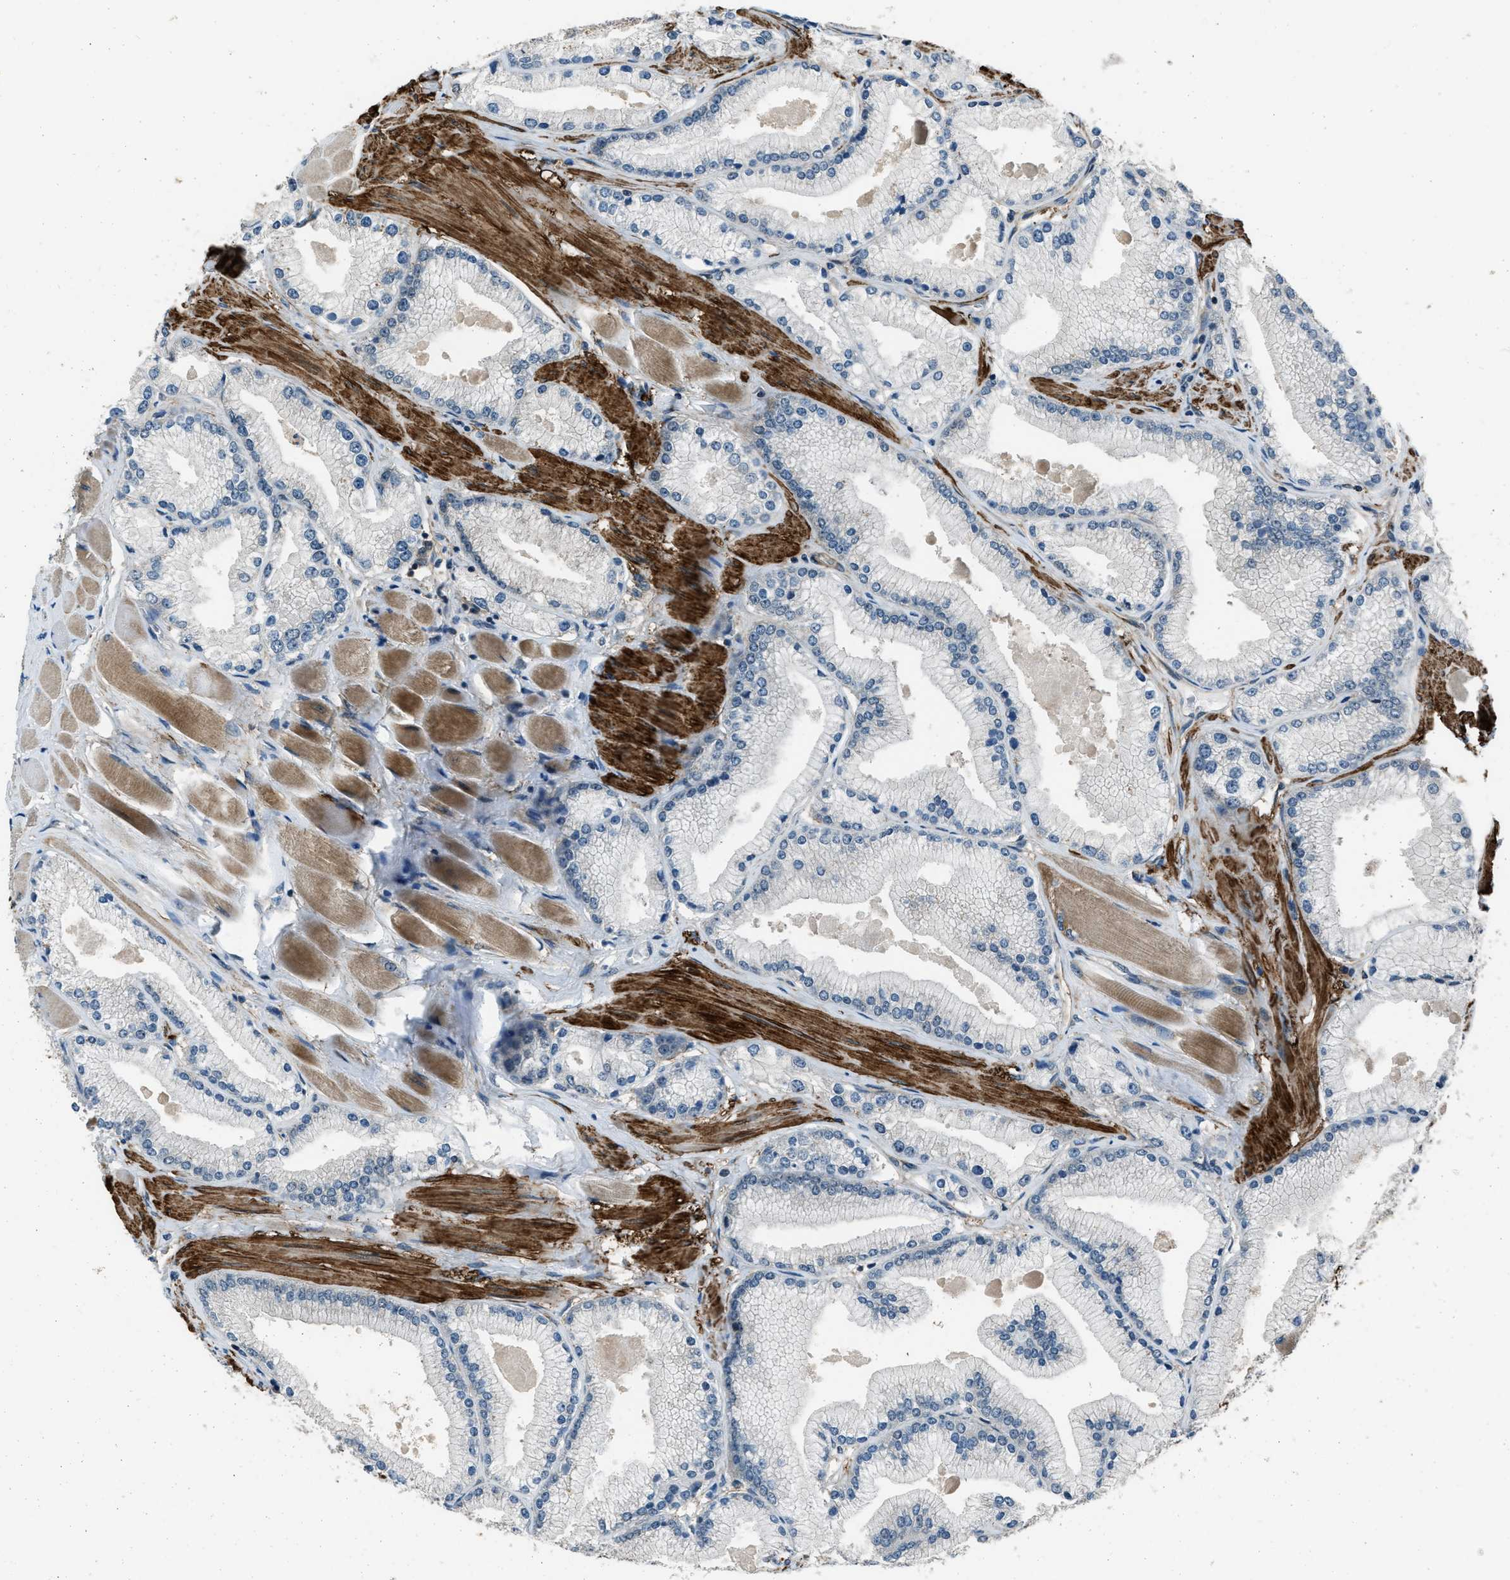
{"staining": {"intensity": "negative", "quantity": "none", "location": "none"}, "tissue": "prostate cancer", "cell_type": "Tumor cells", "image_type": "cancer", "snomed": [{"axis": "morphology", "description": "Adenocarcinoma, High grade"}, {"axis": "topography", "description": "Prostate"}], "caption": "Protein analysis of prostate cancer (high-grade adenocarcinoma) reveals no significant staining in tumor cells.", "gene": "NUDCD3", "patient": {"sex": "male", "age": 50}}